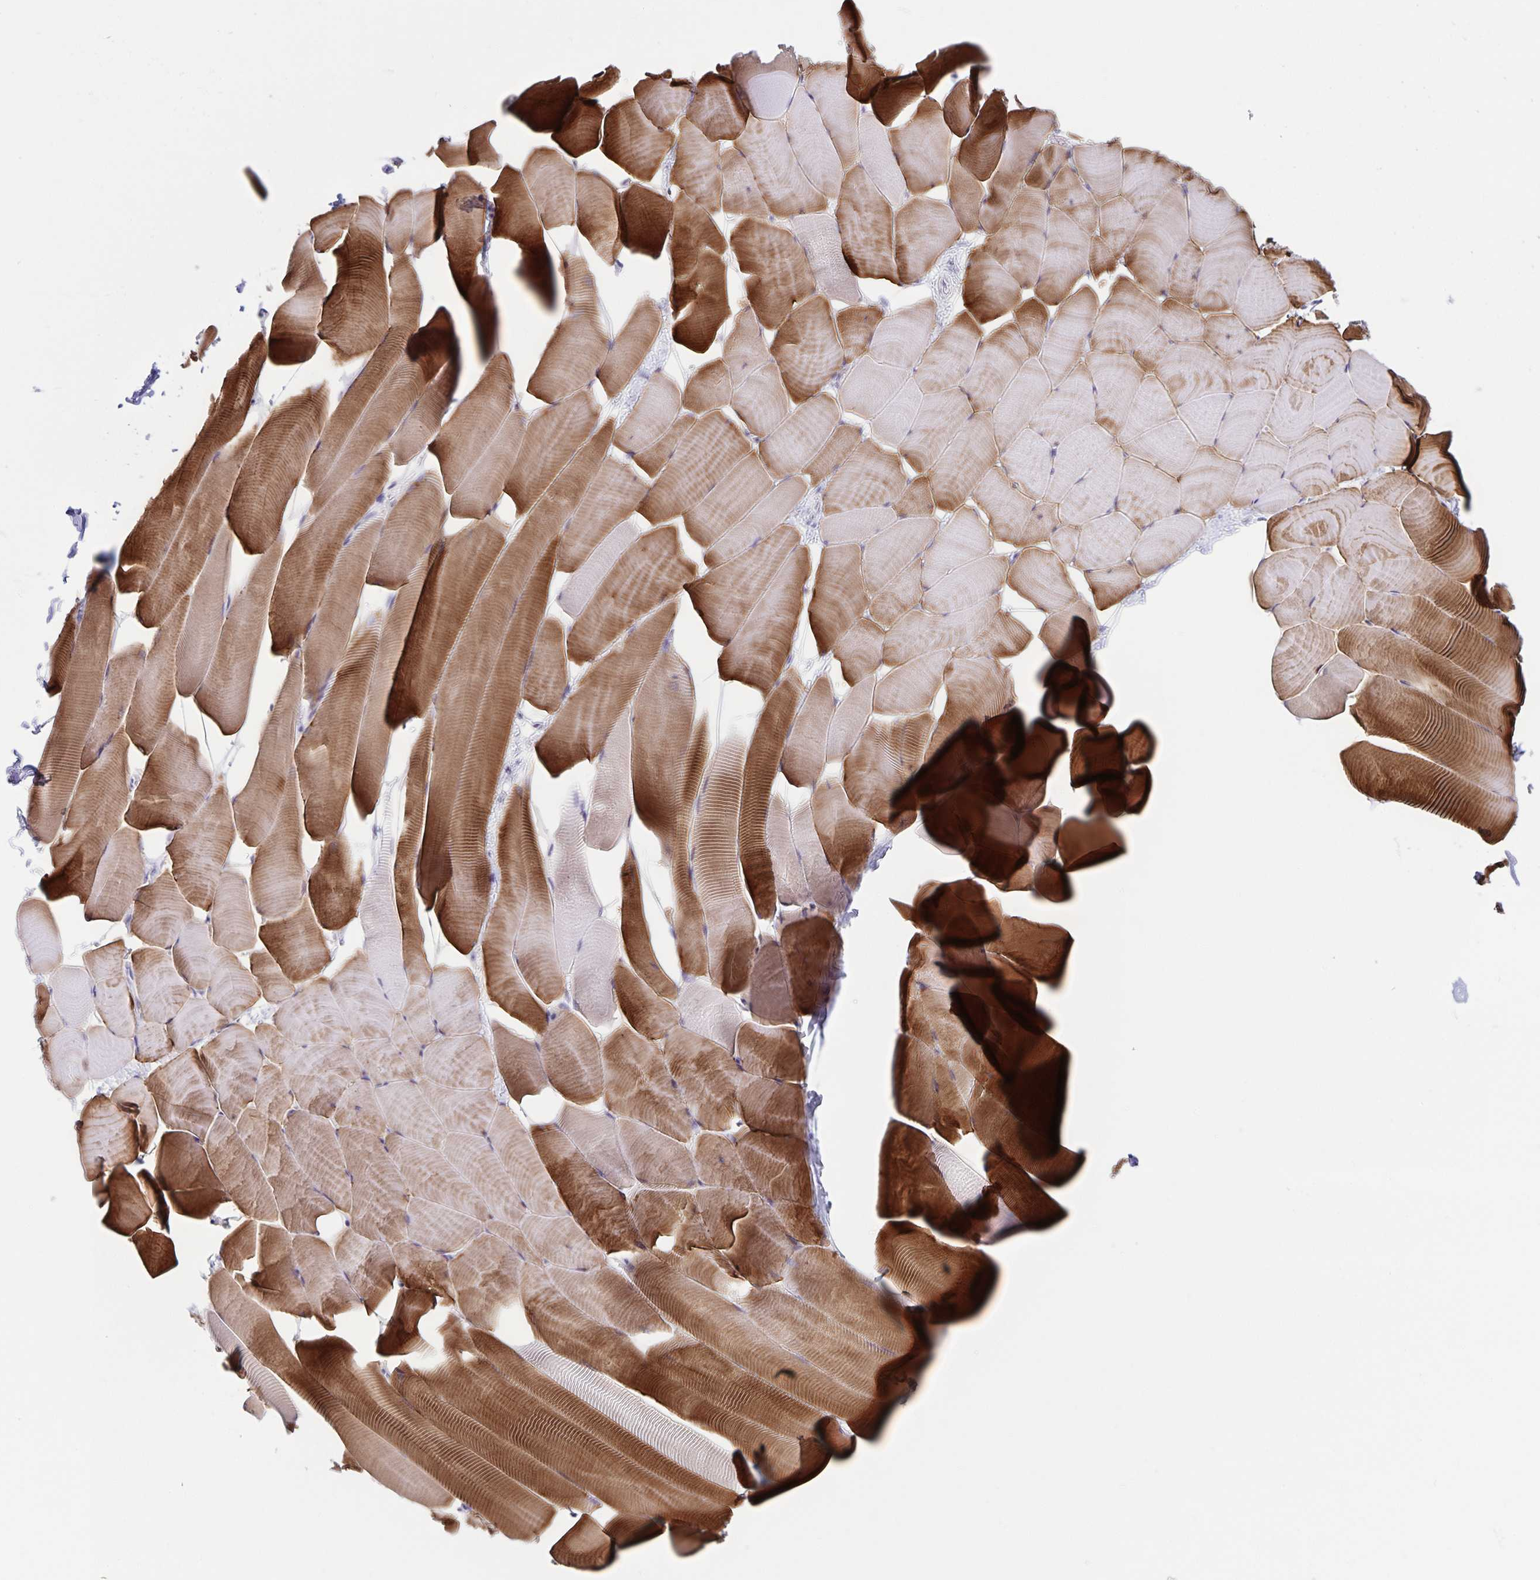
{"staining": {"intensity": "moderate", "quantity": "25%-75%", "location": "cytoplasmic/membranous"}, "tissue": "skeletal muscle", "cell_type": "Myocytes", "image_type": "normal", "snomed": [{"axis": "morphology", "description": "Normal tissue, NOS"}, {"axis": "topography", "description": "Skeletal muscle"}], "caption": "This is an image of IHC staining of unremarkable skeletal muscle, which shows moderate positivity in the cytoplasmic/membranous of myocytes.", "gene": "SYNM", "patient": {"sex": "male", "age": 25}}